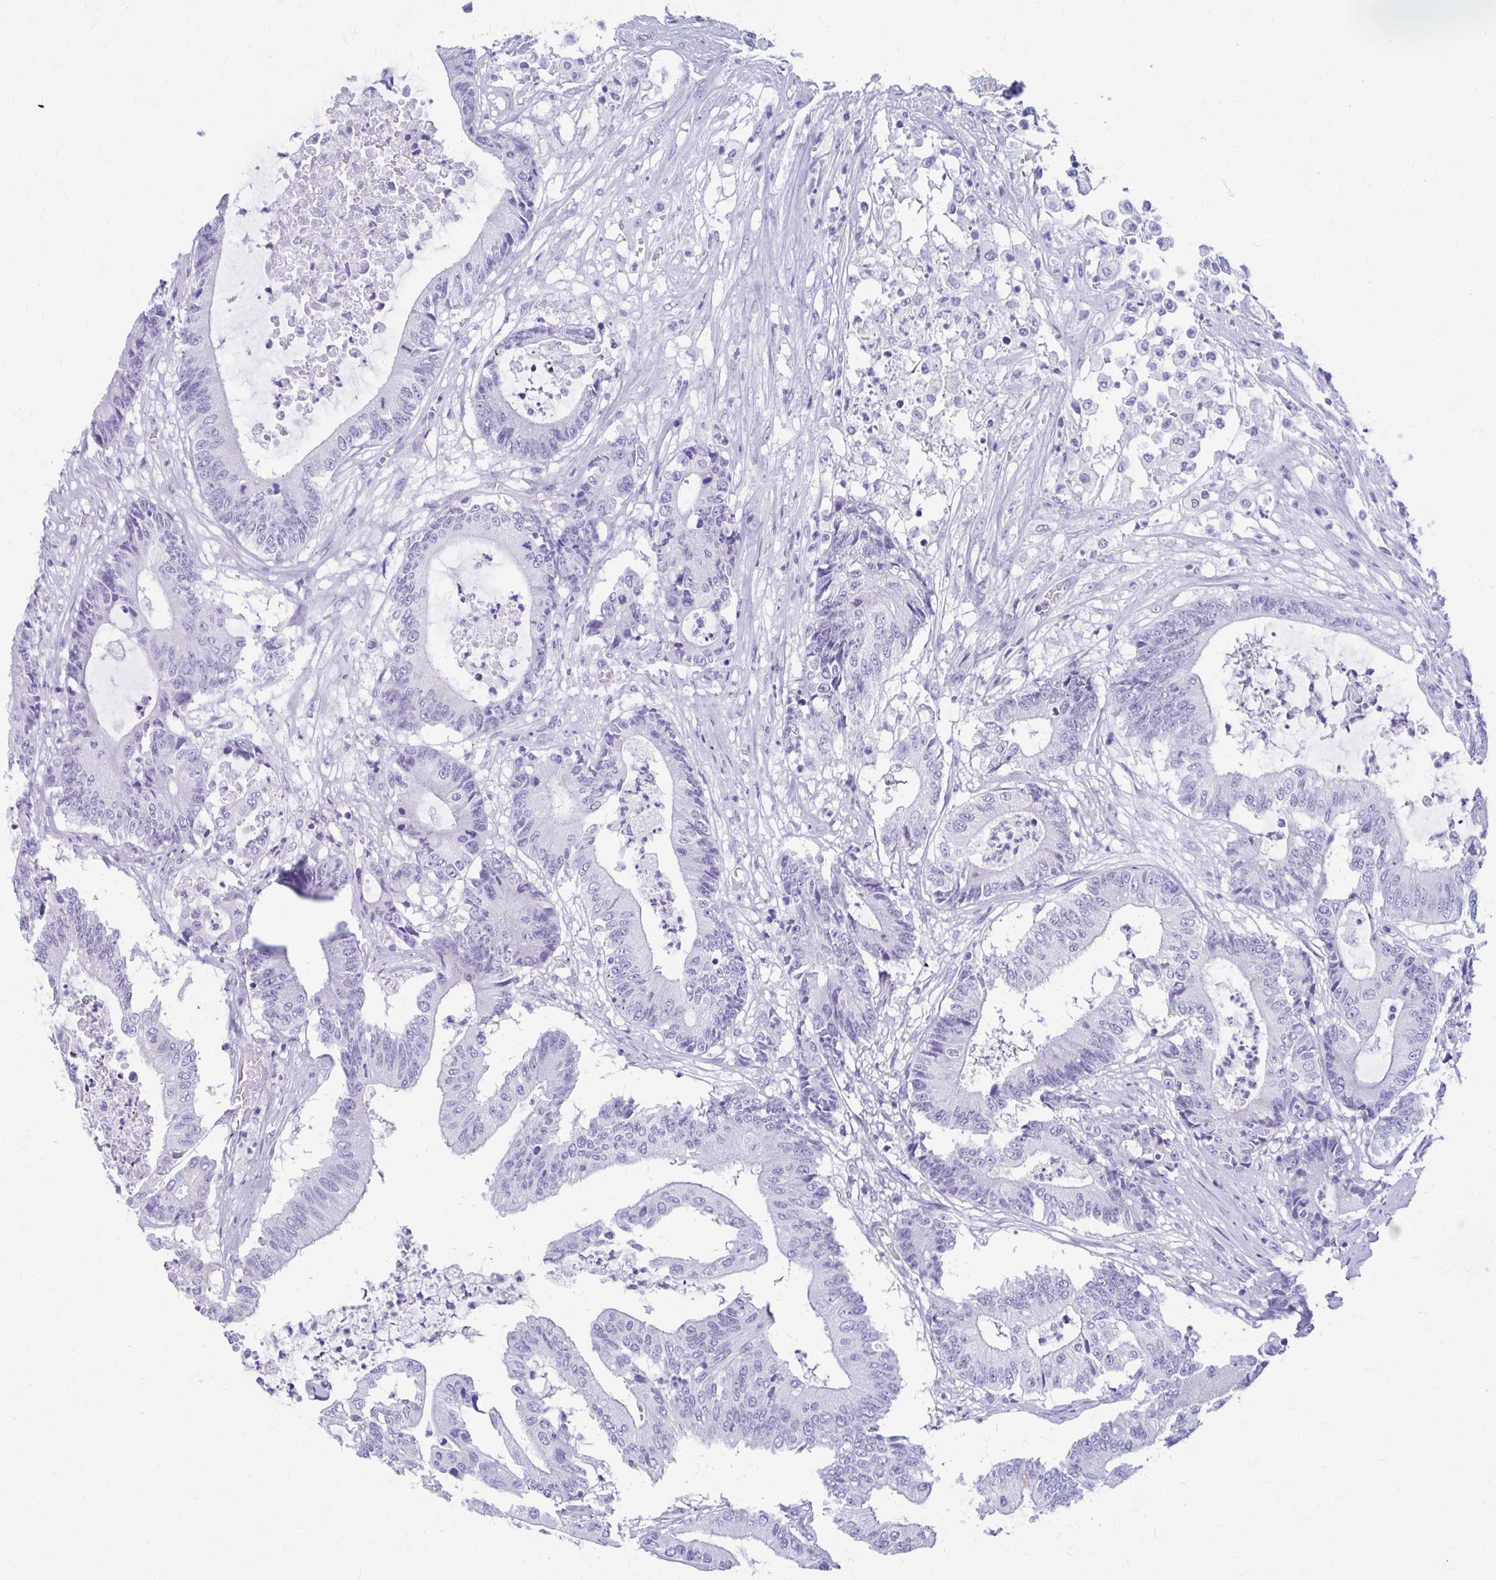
{"staining": {"intensity": "negative", "quantity": "none", "location": "none"}, "tissue": "colorectal cancer", "cell_type": "Tumor cells", "image_type": "cancer", "snomed": [{"axis": "morphology", "description": "Adenocarcinoma, NOS"}, {"axis": "topography", "description": "Colon"}], "caption": "Immunohistochemistry (IHC) histopathology image of neoplastic tissue: colorectal cancer (adenocarcinoma) stained with DAB (3,3'-diaminobenzidine) reveals no significant protein expression in tumor cells.", "gene": "NSG2", "patient": {"sex": "female", "age": 84}}